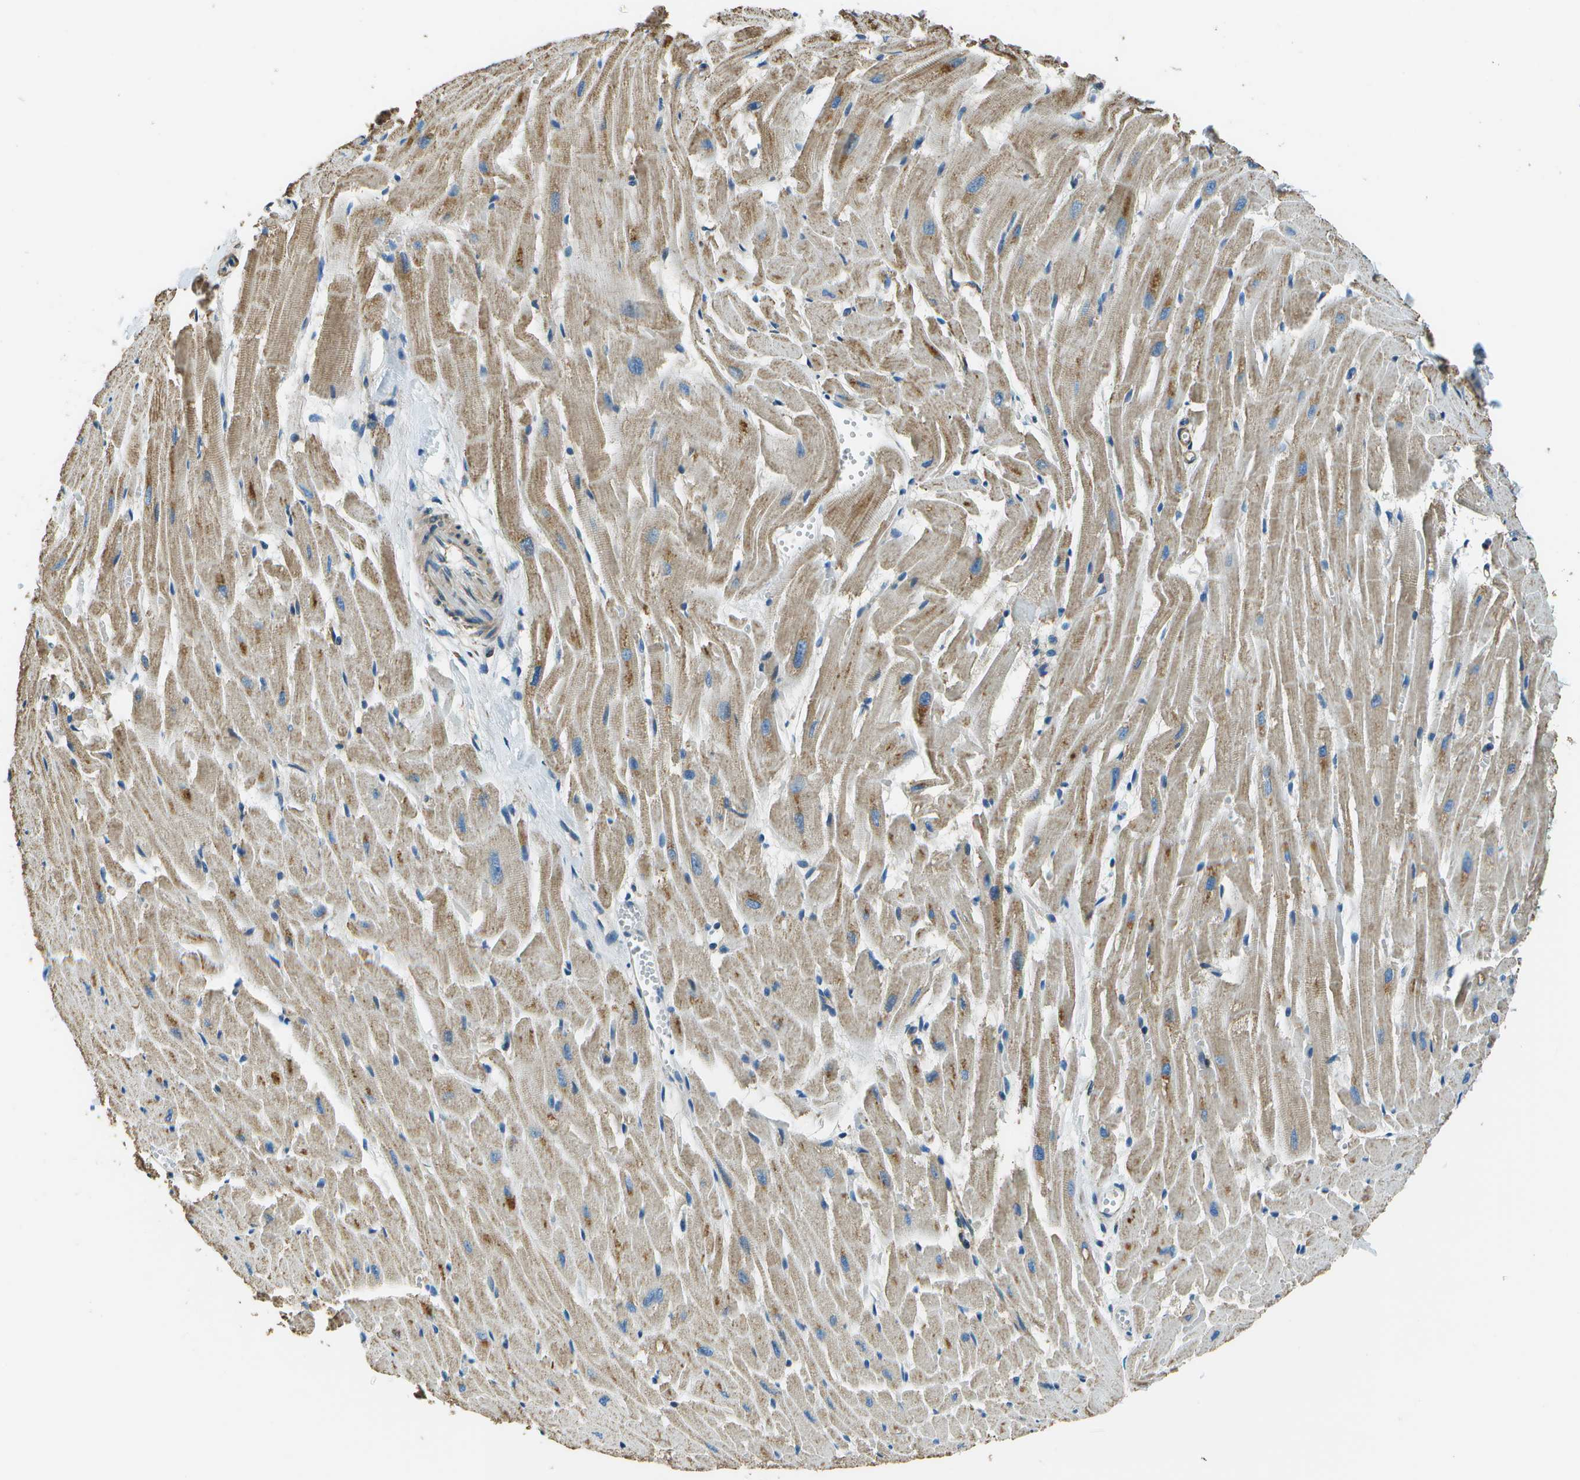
{"staining": {"intensity": "moderate", "quantity": ">75%", "location": "cytoplasmic/membranous"}, "tissue": "heart muscle", "cell_type": "Cardiomyocytes", "image_type": "normal", "snomed": [{"axis": "morphology", "description": "Normal tissue, NOS"}, {"axis": "topography", "description": "Heart"}], "caption": "Immunohistochemical staining of normal heart muscle exhibits medium levels of moderate cytoplasmic/membranous expression in about >75% of cardiomyocytes.", "gene": "TMEM51", "patient": {"sex": "female", "age": 19}}